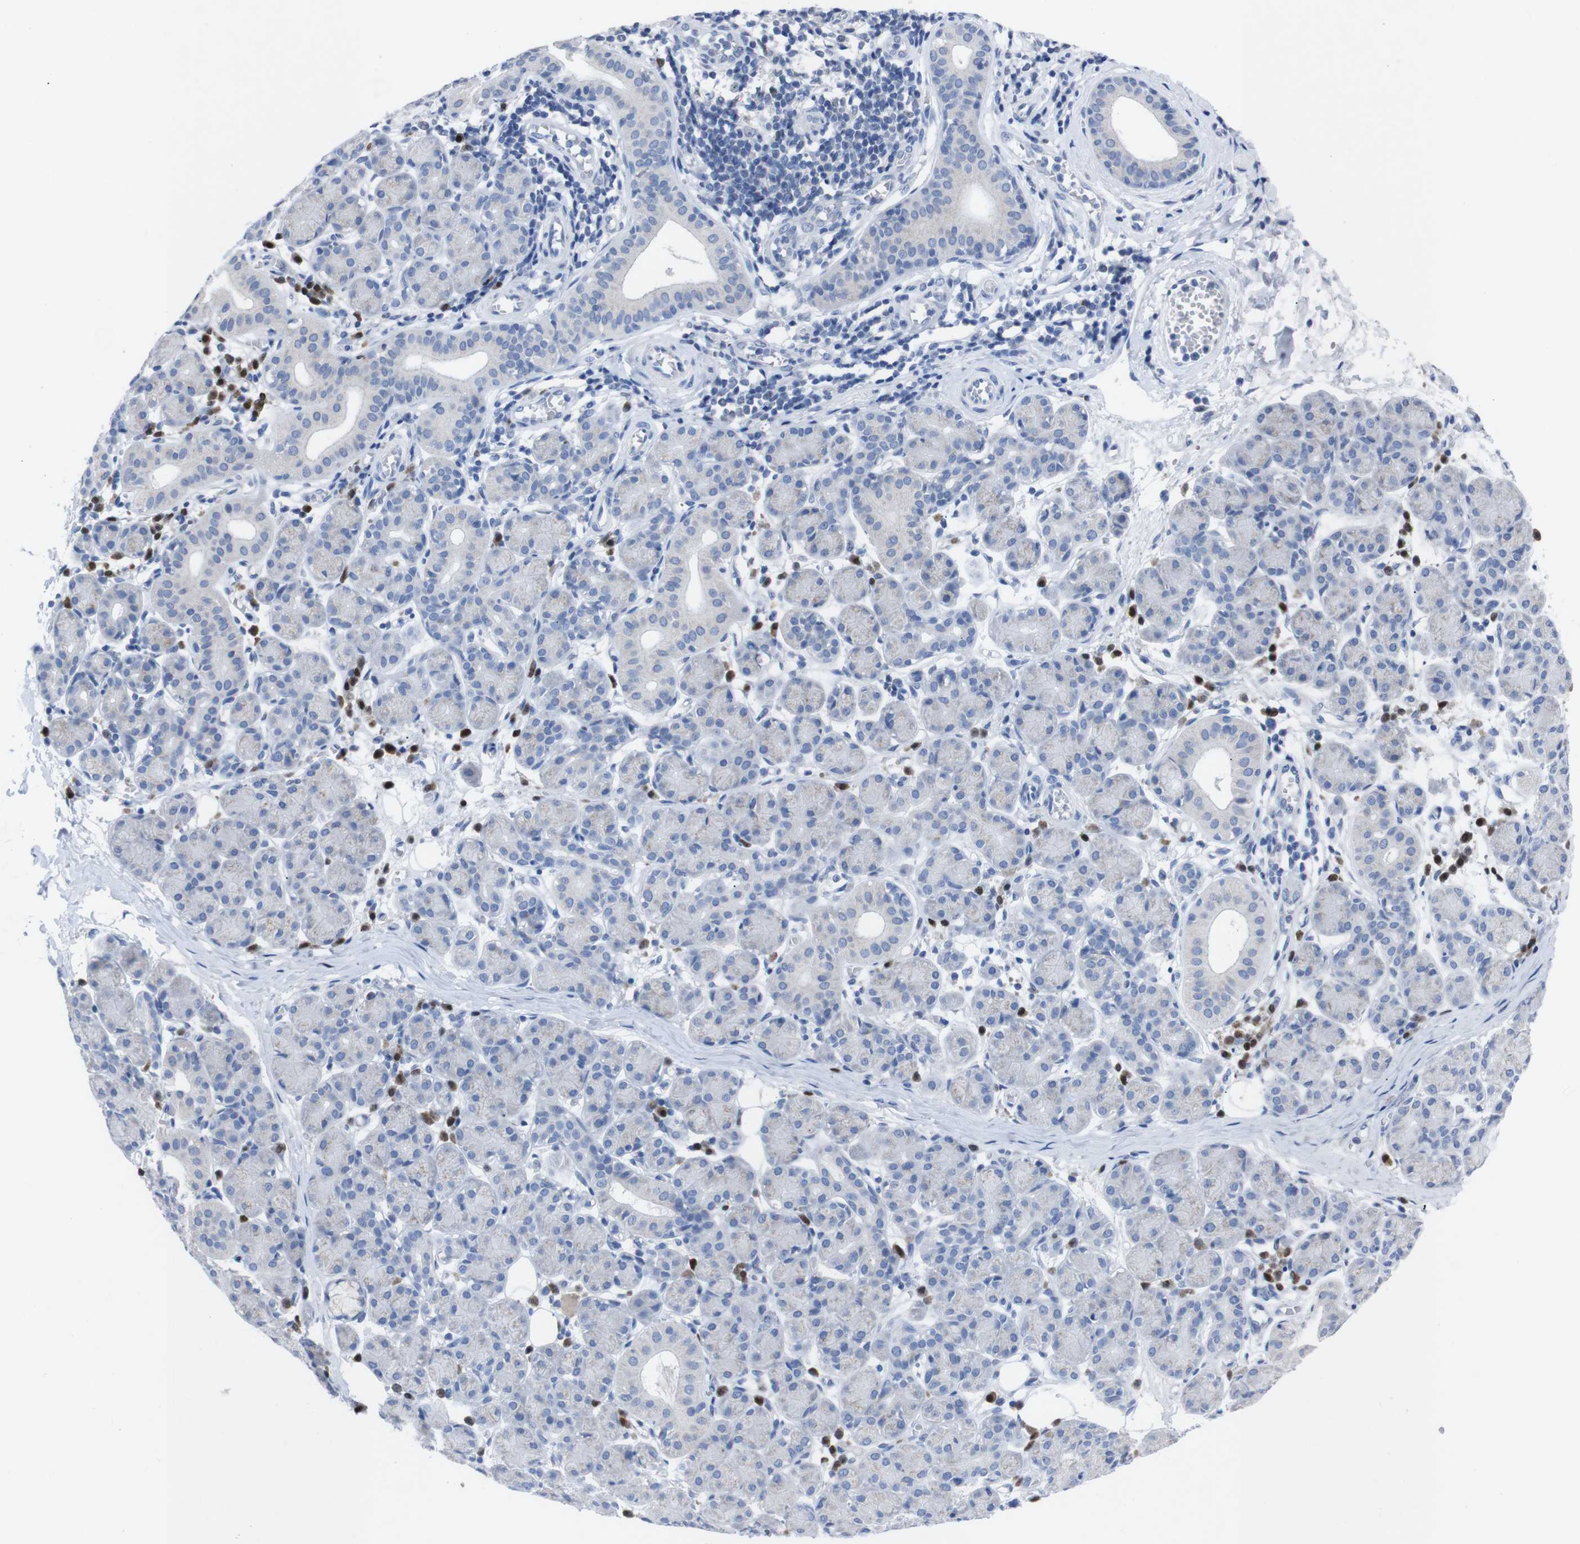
{"staining": {"intensity": "negative", "quantity": "none", "location": "none"}, "tissue": "salivary gland", "cell_type": "Glandular cells", "image_type": "normal", "snomed": [{"axis": "morphology", "description": "Normal tissue, NOS"}, {"axis": "morphology", "description": "Inflammation, NOS"}, {"axis": "topography", "description": "Lymph node"}, {"axis": "topography", "description": "Salivary gland"}], "caption": "Benign salivary gland was stained to show a protein in brown. There is no significant positivity in glandular cells.", "gene": "IRF4", "patient": {"sex": "male", "age": 3}}